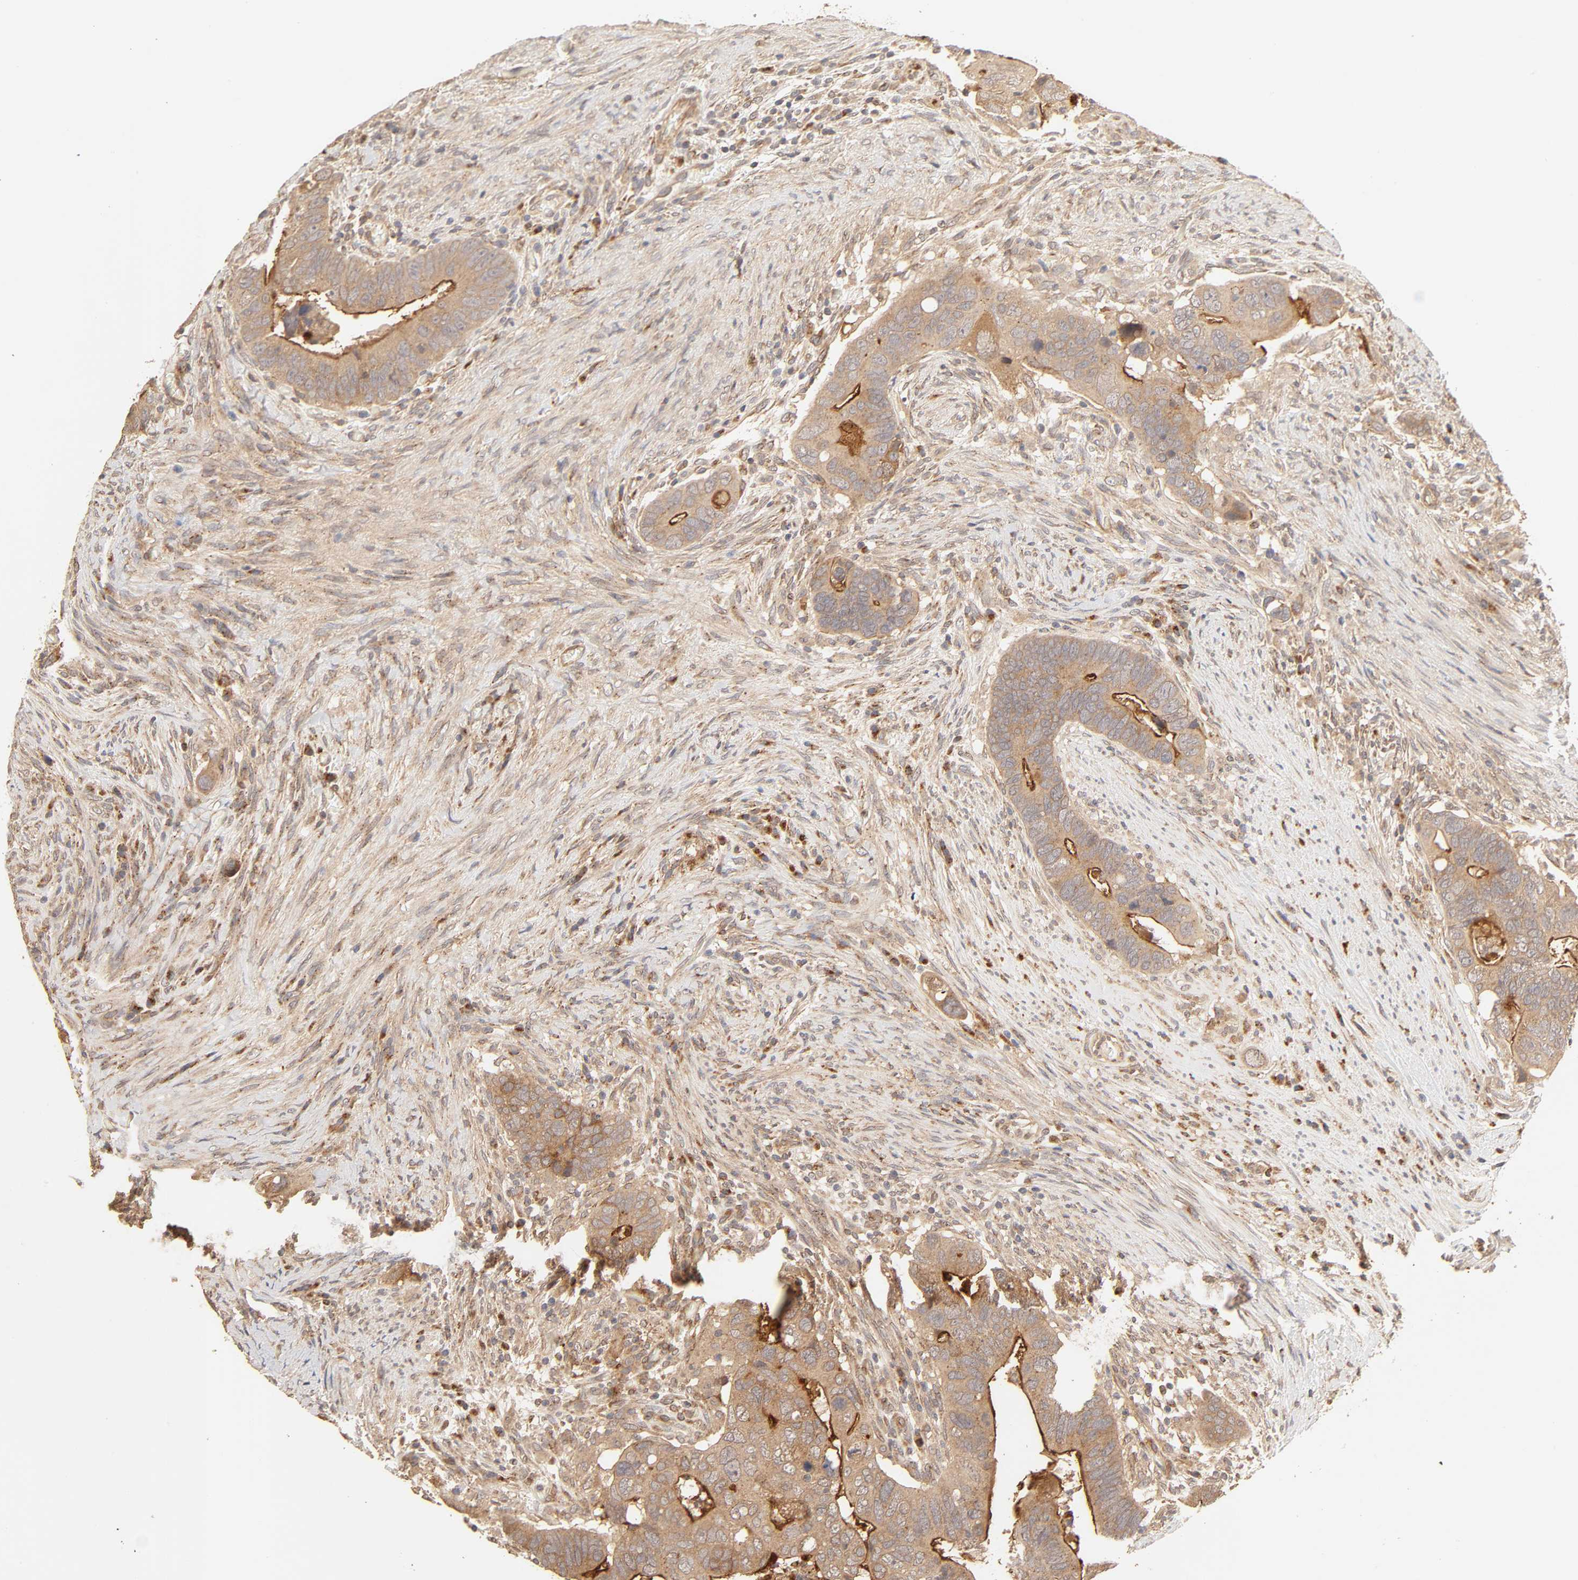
{"staining": {"intensity": "strong", "quantity": ">75%", "location": "cytoplasmic/membranous"}, "tissue": "colorectal cancer", "cell_type": "Tumor cells", "image_type": "cancer", "snomed": [{"axis": "morphology", "description": "Adenocarcinoma, NOS"}, {"axis": "topography", "description": "Rectum"}], "caption": "Strong cytoplasmic/membranous expression for a protein is present in about >75% of tumor cells of adenocarcinoma (colorectal) using immunohistochemistry (IHC).", "gene": "EPS8", "patient": {"sex": "male", "age": 53}}